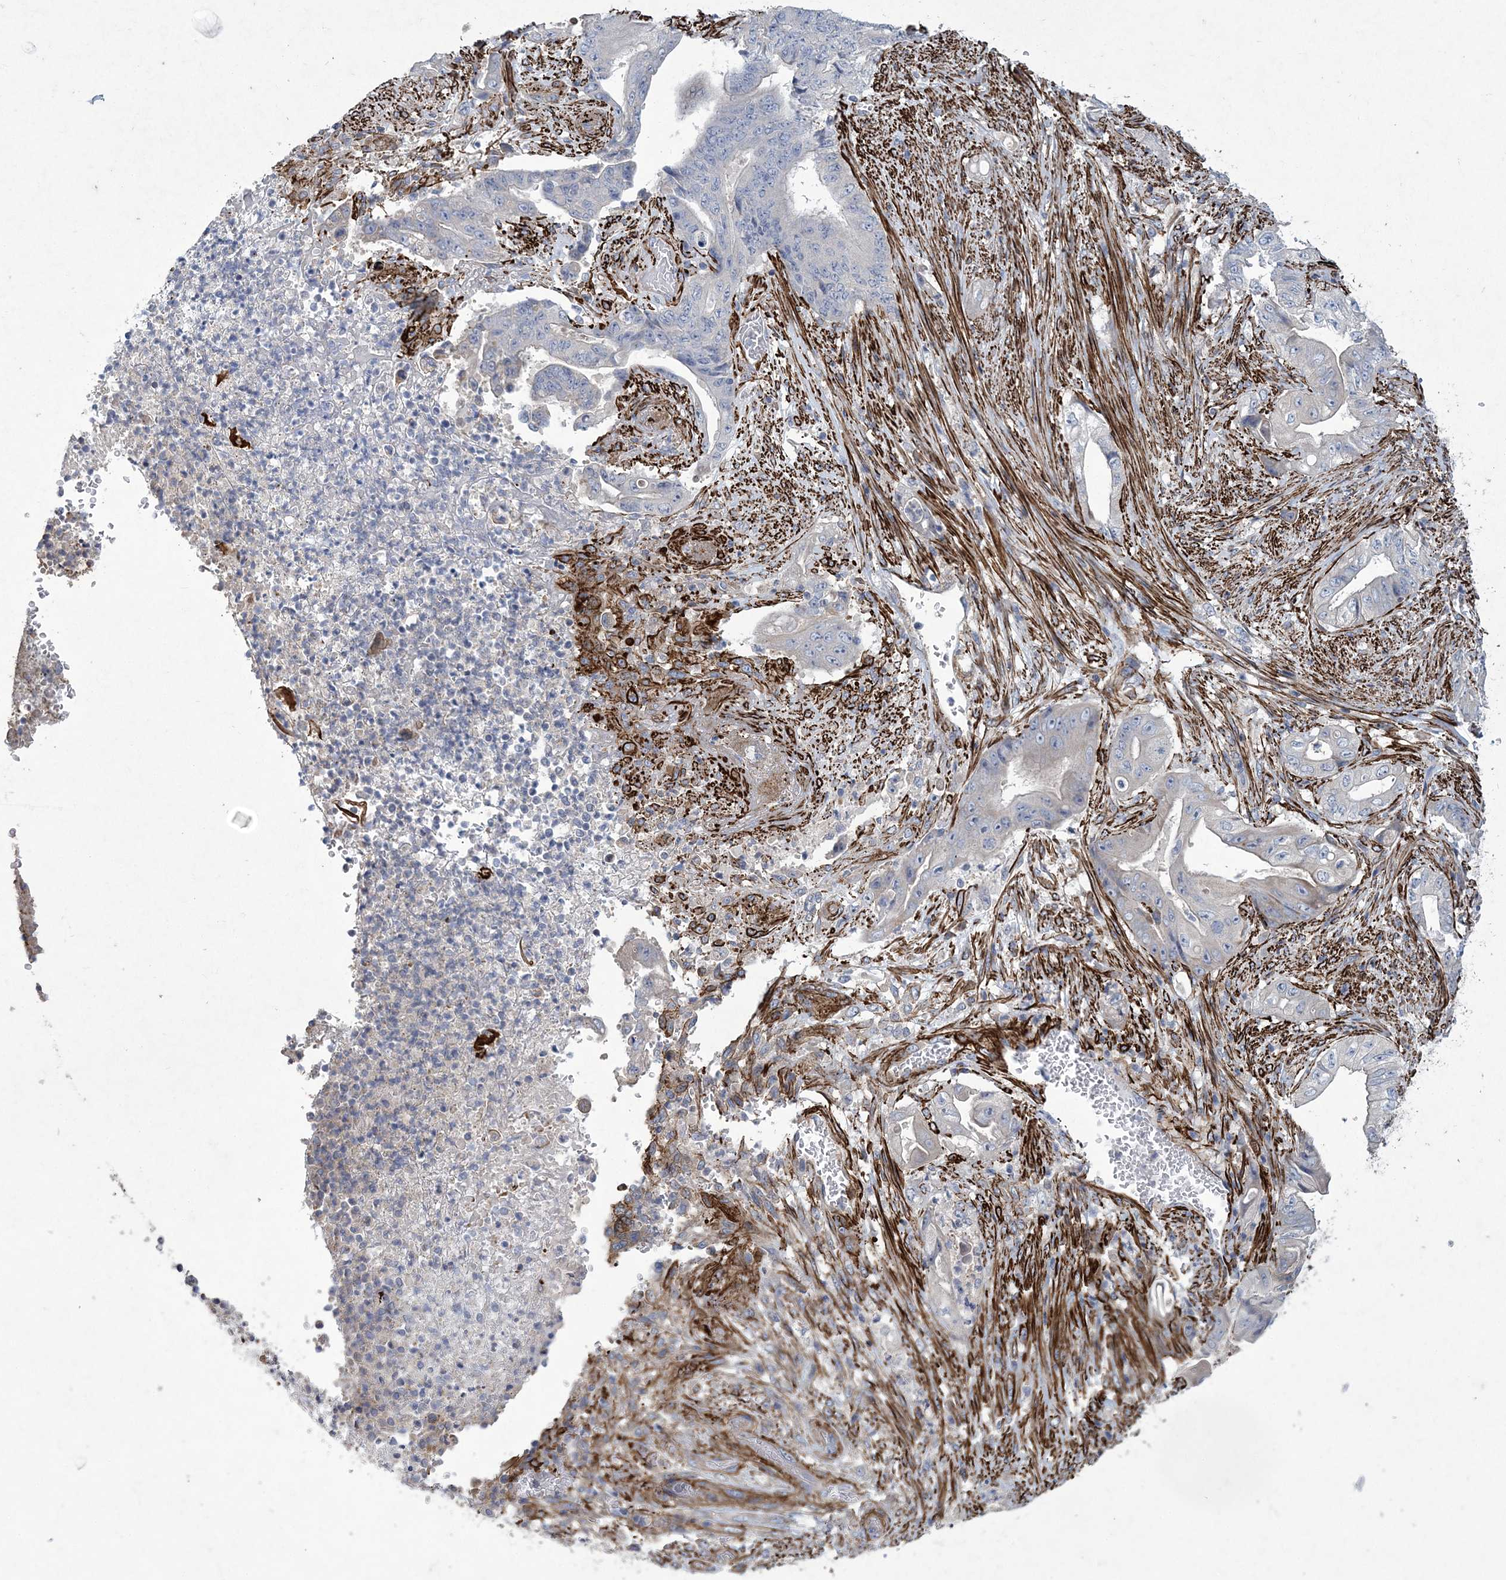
{"staining": {"intensity": "negative", "quantity": "none", "location": "none"}, "tissue": "stomach cancer", "cell_type": "Tumor cells", "image_type": "cancer", "snomed": [{"axis": "morphology", "description": "Adenocarcinoma, NOS"}, {"axis": "topography", "description": "Stomach"}], "caption": "A micrograph of stomach cancer stained for a protein reveals no brown staining in tumor cells.", "gene": "ARSJ", "patient": {"sex": "female", "age": 73}}